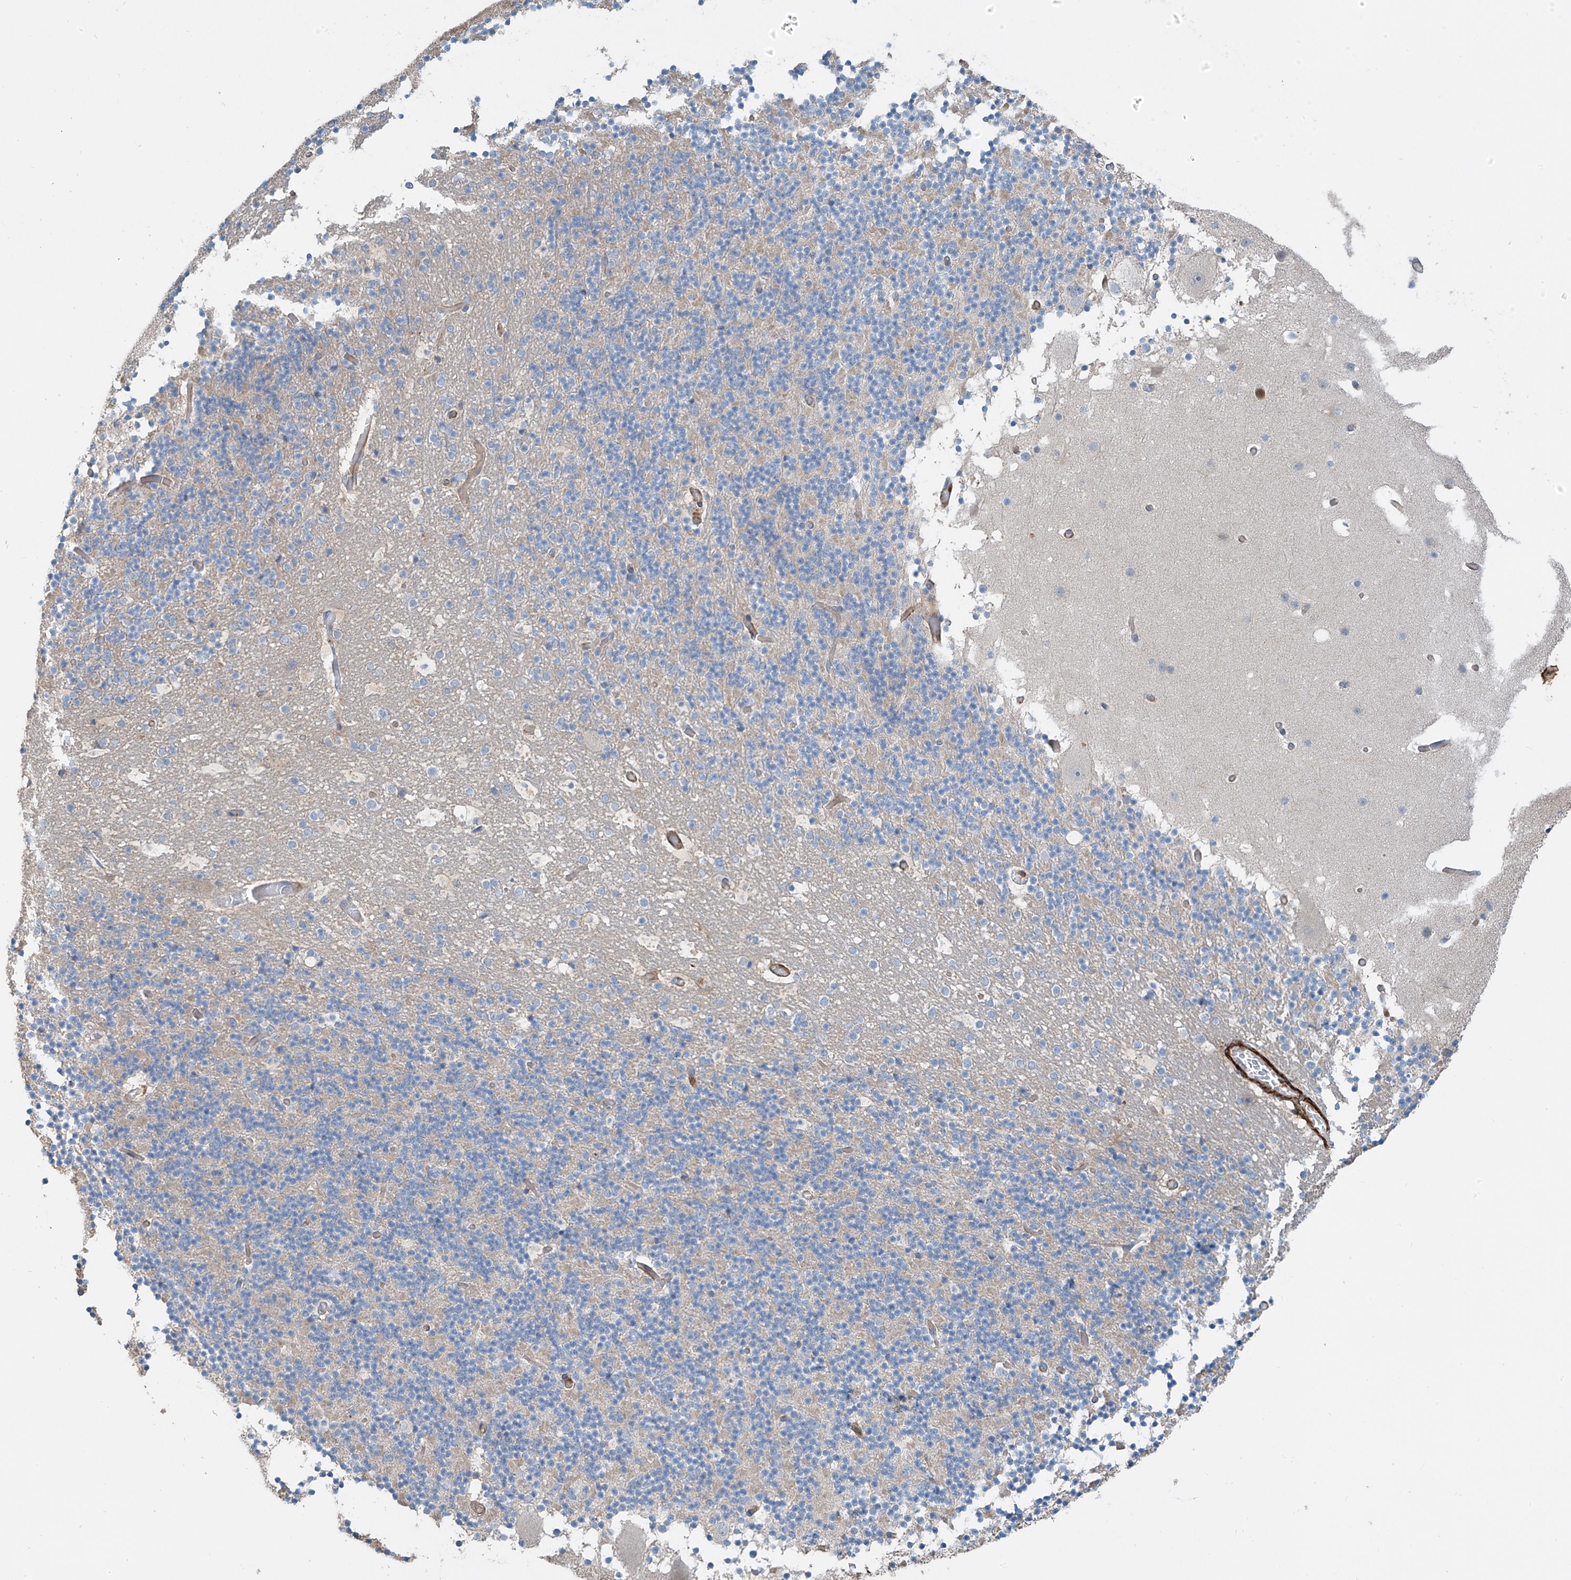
{"staining": {"intensity": "negative", "quantity": "none", "location": "none"}, "tissue": "cerebellum", "cell_type": "Cells in granular layer", "image_type": "normal", "snomed": [{"axis": "morphology", "description": "Normal tissue, NOS"}, {"axis": "topography", "description": "Cerebellum"}], "caption": "High magnification brightfield microscopy of benign cerebellum stained with DAB (brown) and counterstained with hematoxylin (blue): cells in granular layer show no significant expression.", "gene": "SH3BGRL3", "patient": {"sex": "male", "age": 57}}